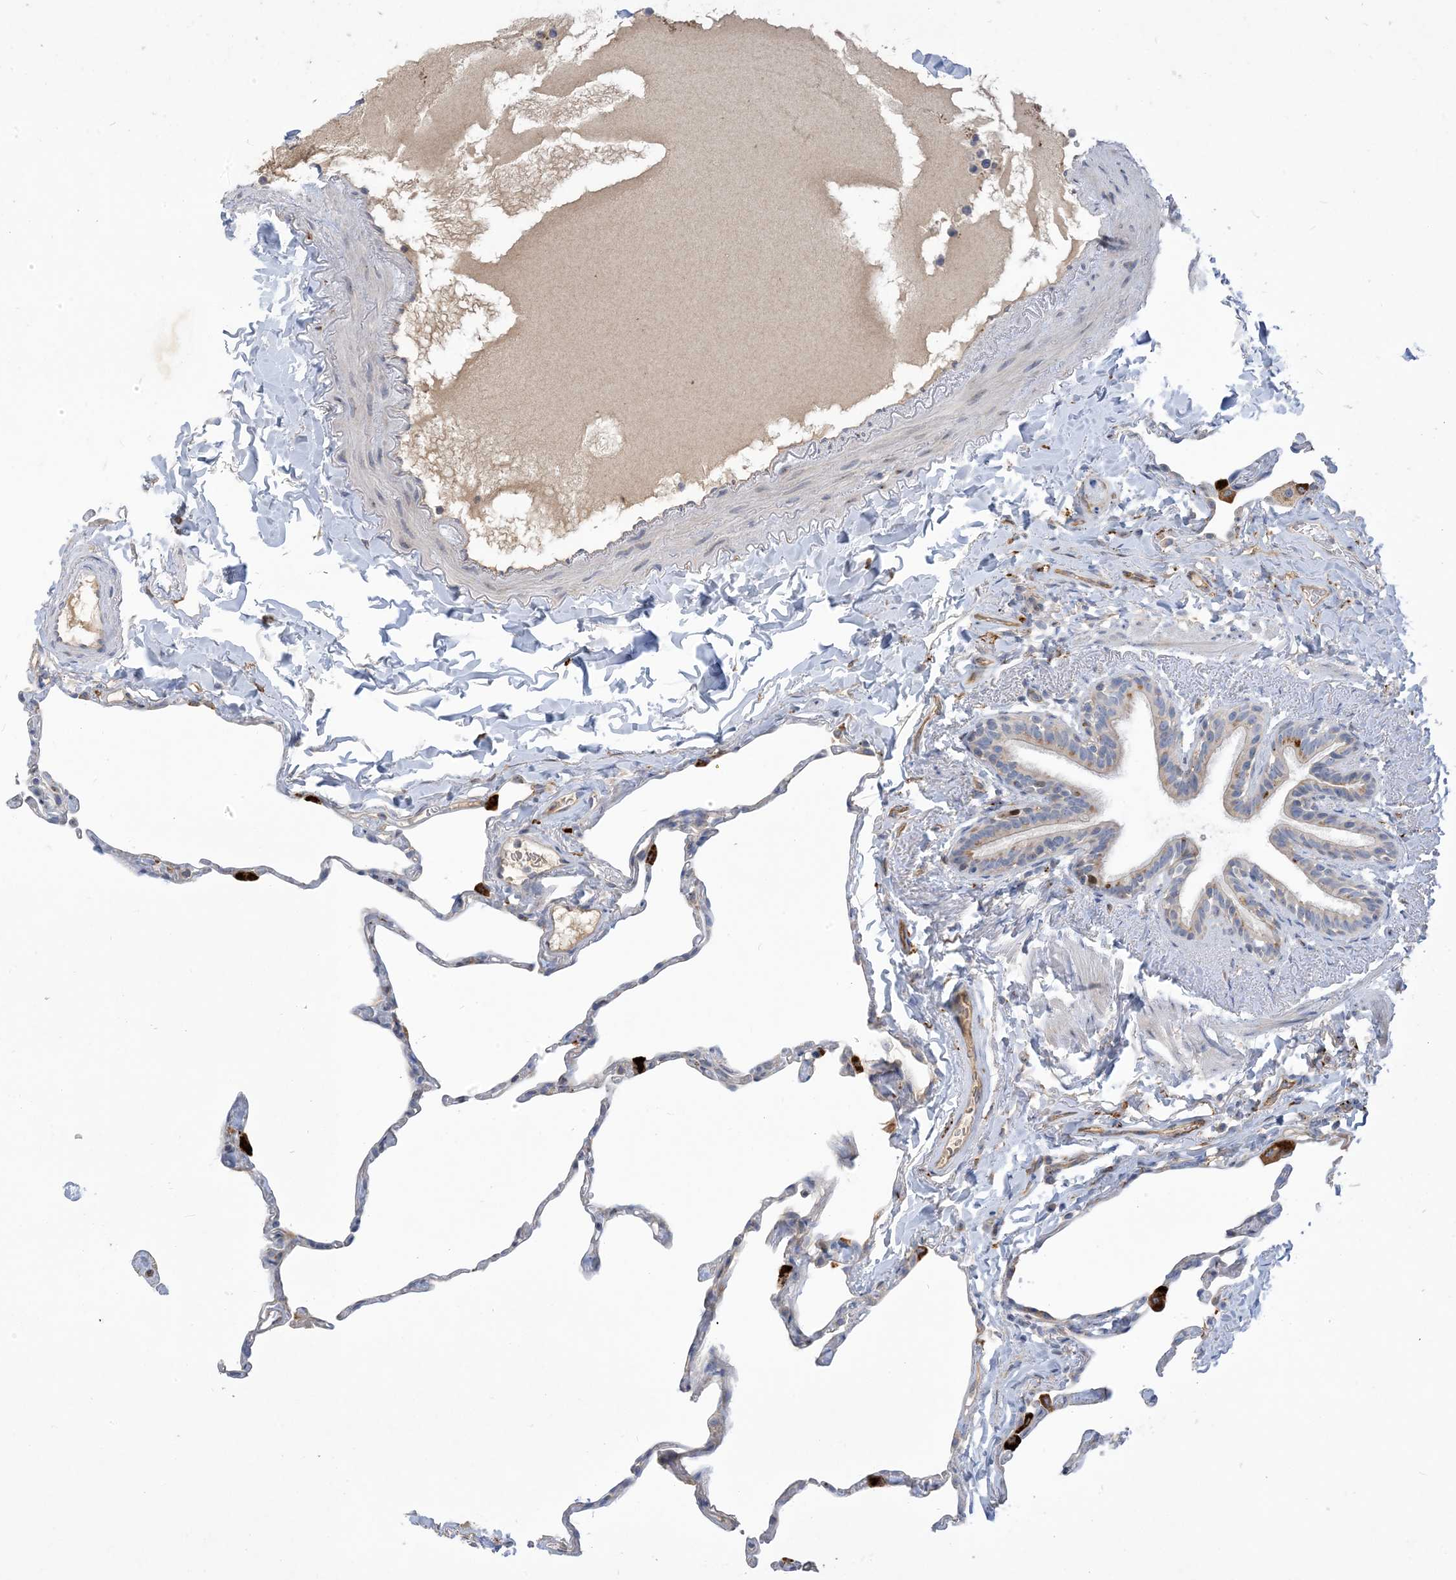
{"staining": {"intensity": "negative", "quantity": "none", "location": "none"}, "tissue": "lung", "cell_type": "Alveolar cells", "image_type": "normal", "snomed": [{"axis": "morphology", "description": "Normal tissue, NOS"}, {"axis": "topography", "description": "Lung"}], "caption": "Immunohistochemical staining of unremarkable lung reveals no significant staining in alveolar cells. (DAB immunohistochemistry, high magnification).", "gene": "PEAR1", "patient": {"sex": "male", "age": 65}}